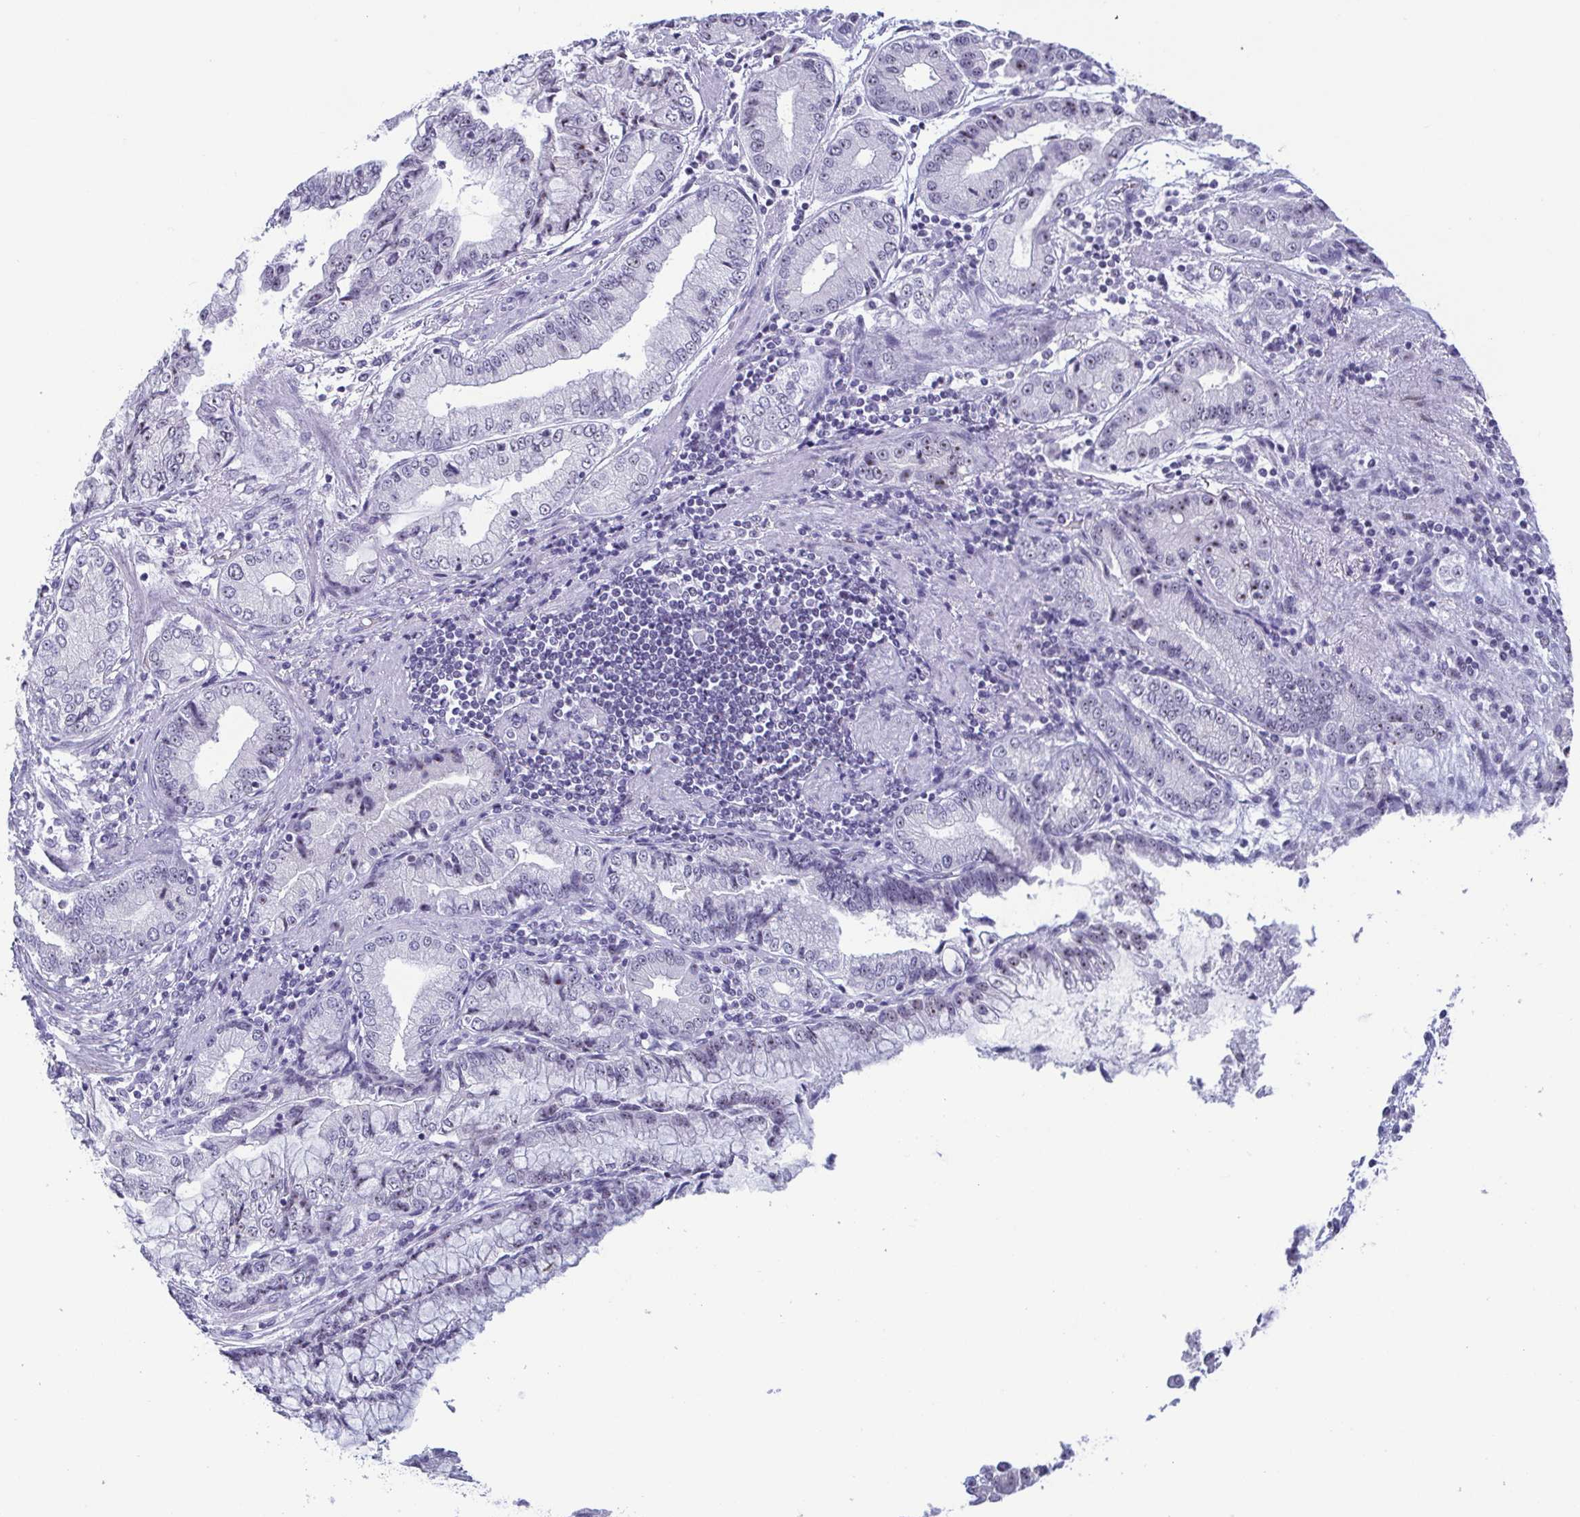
{"staining": {"intensity": "moderate", "quantity": "<25%", "location": "nuclear"}, "tissue": "stomach cancer", "cell_type": "Tumor cells", "image_type": "cancer", "snomed": [{"axis": "morphology", "description": "Adenocarcinoma, NOS"}, {"axis": "topography", "description": "Stomach, upper"}], "caption": "An immunohistochemistry micrograph of tumor tissue is shown. Protein staining in brown highlights moderate nuclear positivity in stomach cancer within tumor cells.", "gene": "BZW1", "patient": {"sex": "female", "age": 74}}